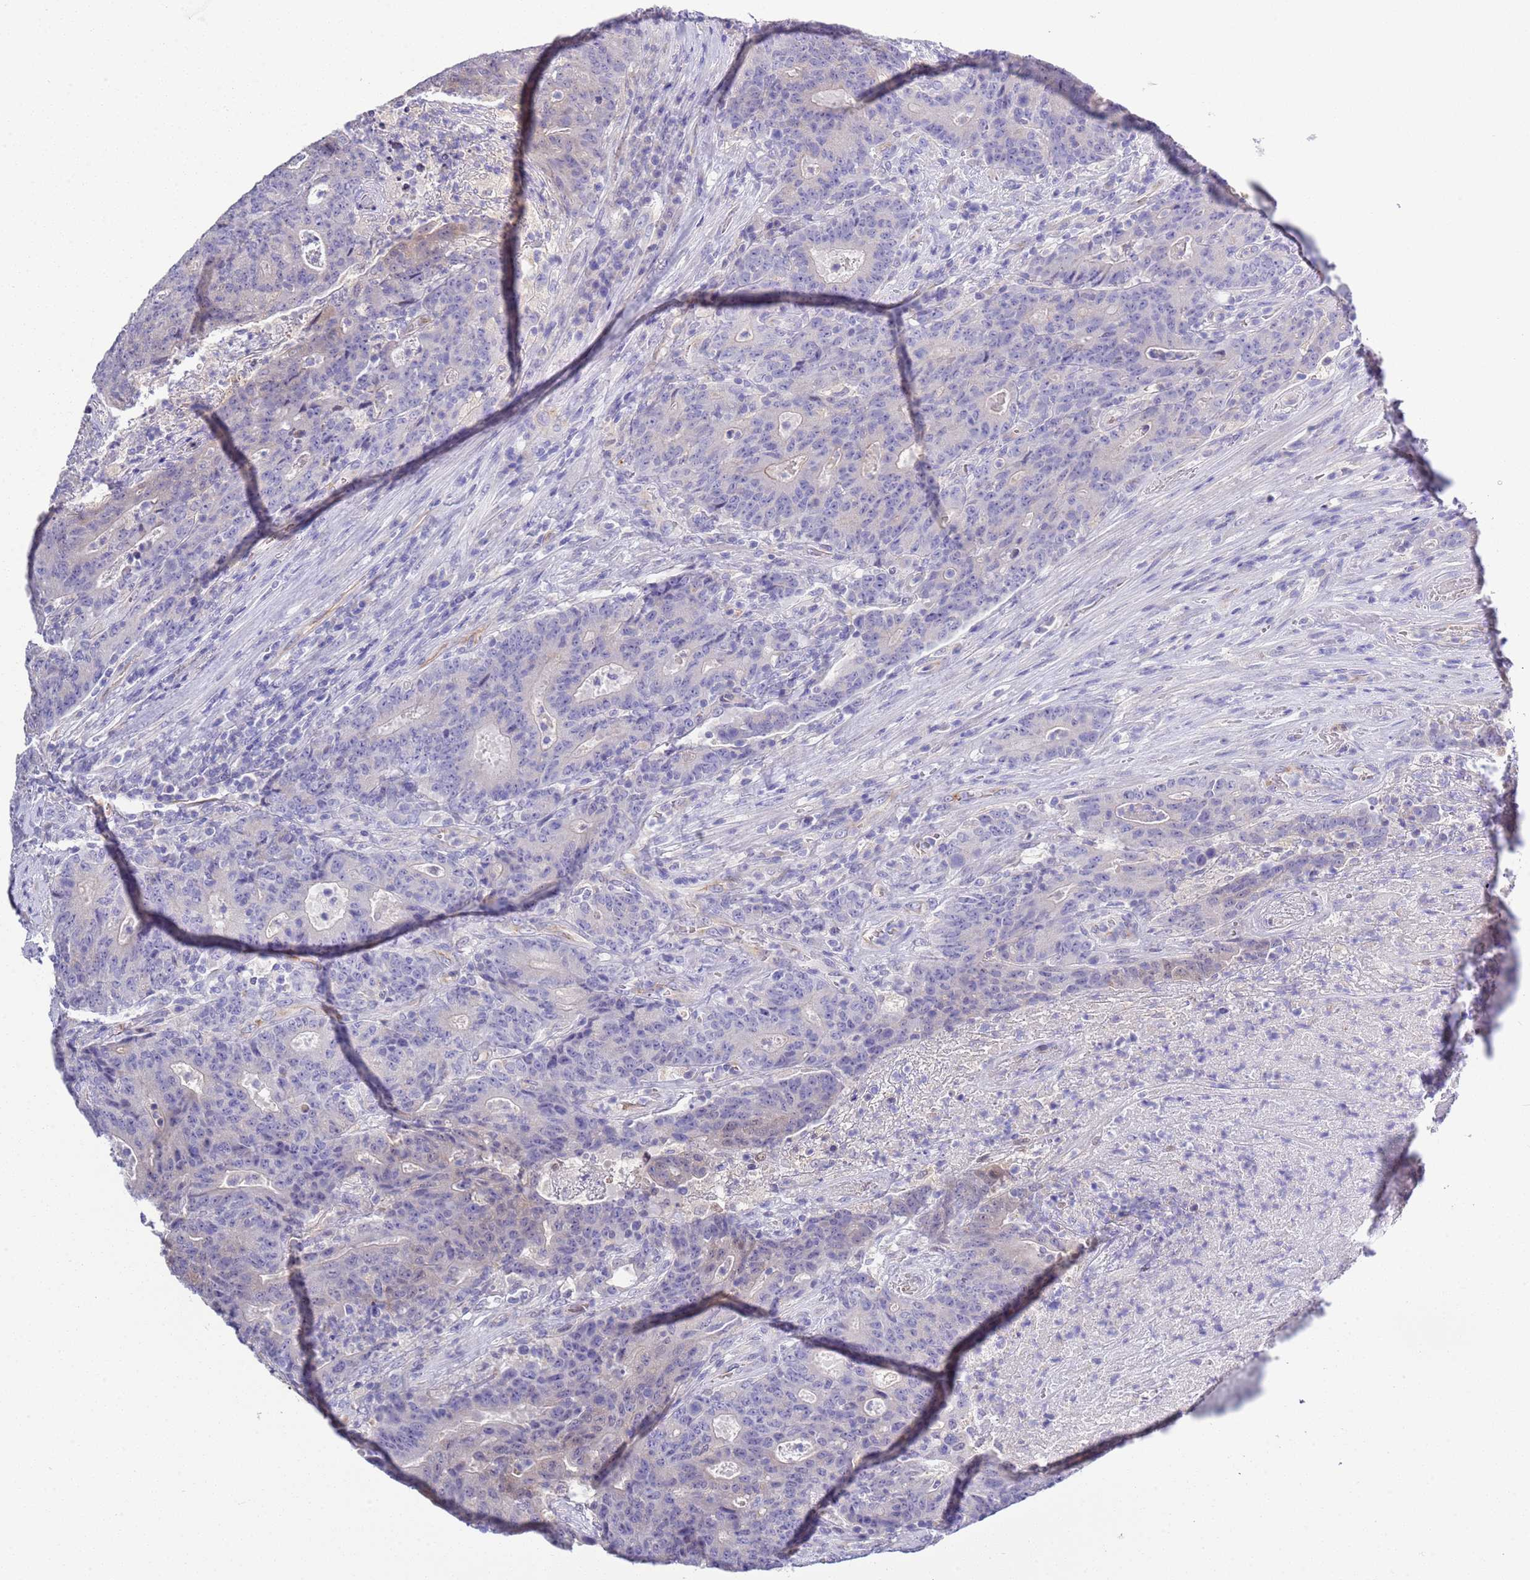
{"staining": {"intensity": "negative", "quantity": "none", "location": "none"}, "tissue": "colorectal cancer", "cell_type": "Tumor cells", "image_type": "cancer", "snomed": [{"axis": "morphology", "description": "Adenocarcinoma, NOS"}, {"axis": "topography", "description": "Colon"}], "caption": "Tumor cells show no significant protein positivity in colorectal adenocarcinoma.", "gene": "BRMS1L", "patient": {"sex": "female", "age": 75}}